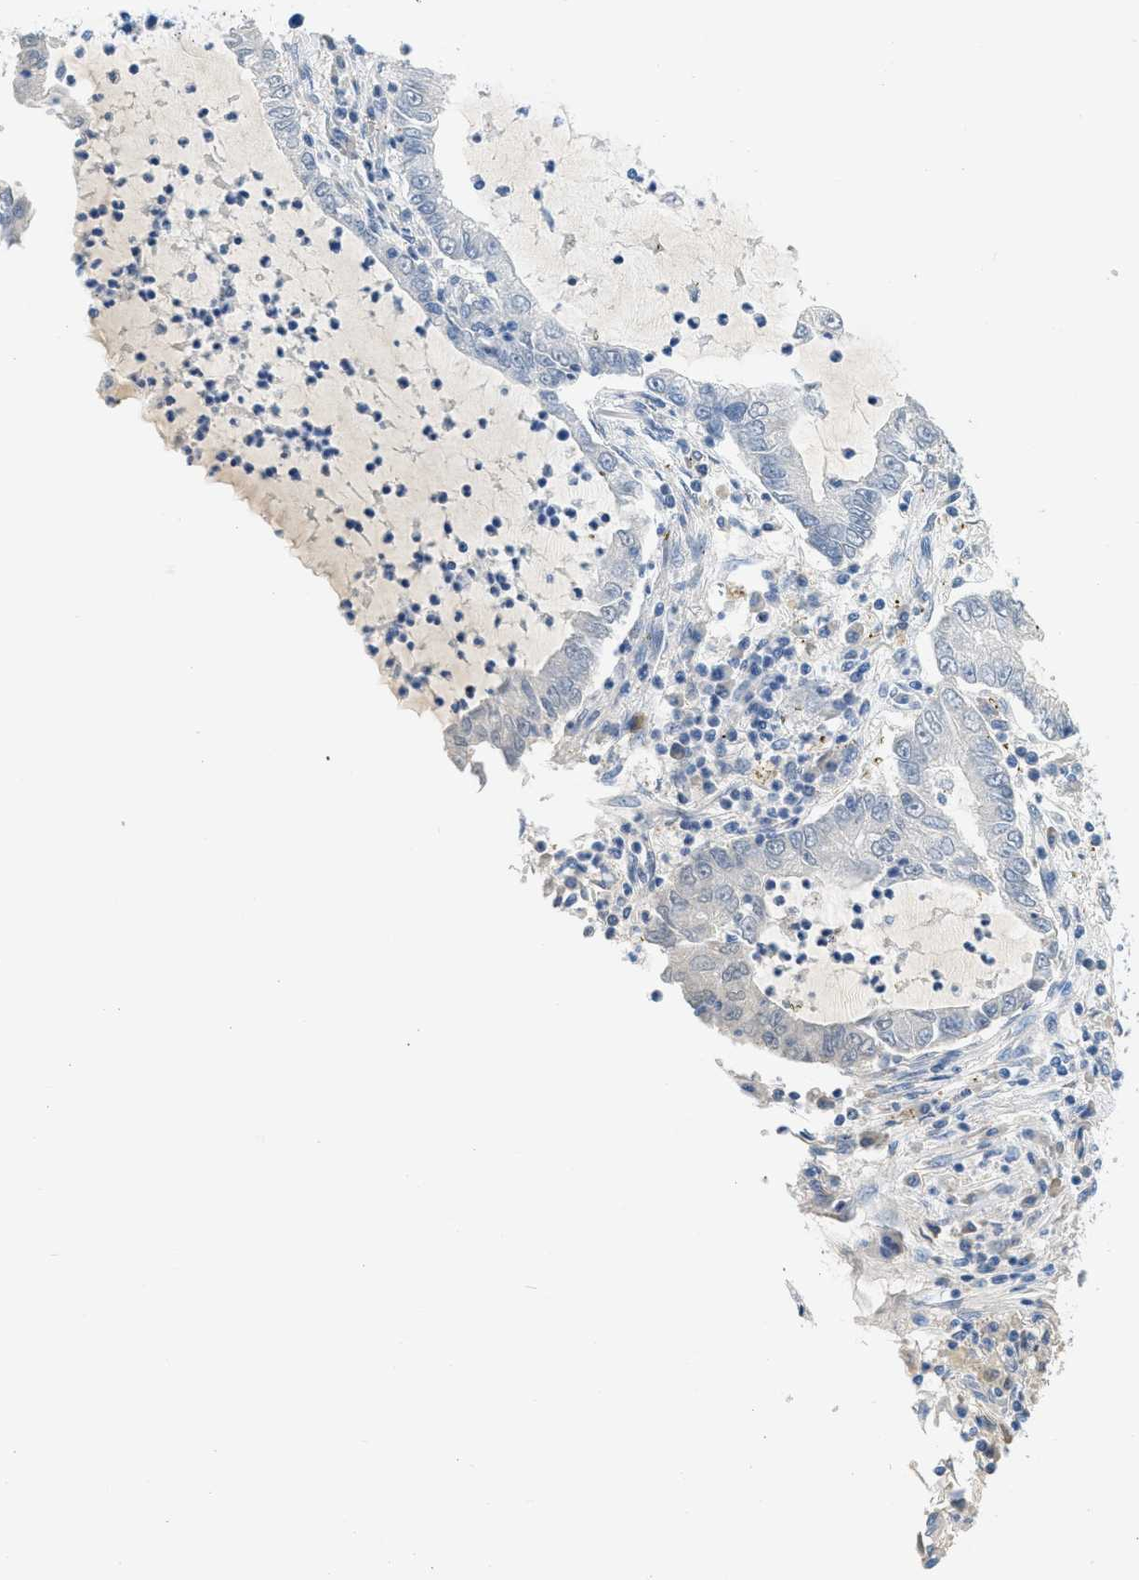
{"staining": {"intensity": "negative", "quantity": "none", "location": "none"}, "tissue": "lung cancer", "cell_type": "Tumor cells", "image_type": "cancer", "snomed": [{"axis": "morphology", "description": "Adenocarcinoma, NOS"}, {"axis": "topography", "description": "Lung"}], "caption": "The histopathology image exhibits no staining of tumor cells in lung cancer. Nuclei are stained in blue.", "gene": "HSF2", "patient": {"sex": "female", "age": 51}}